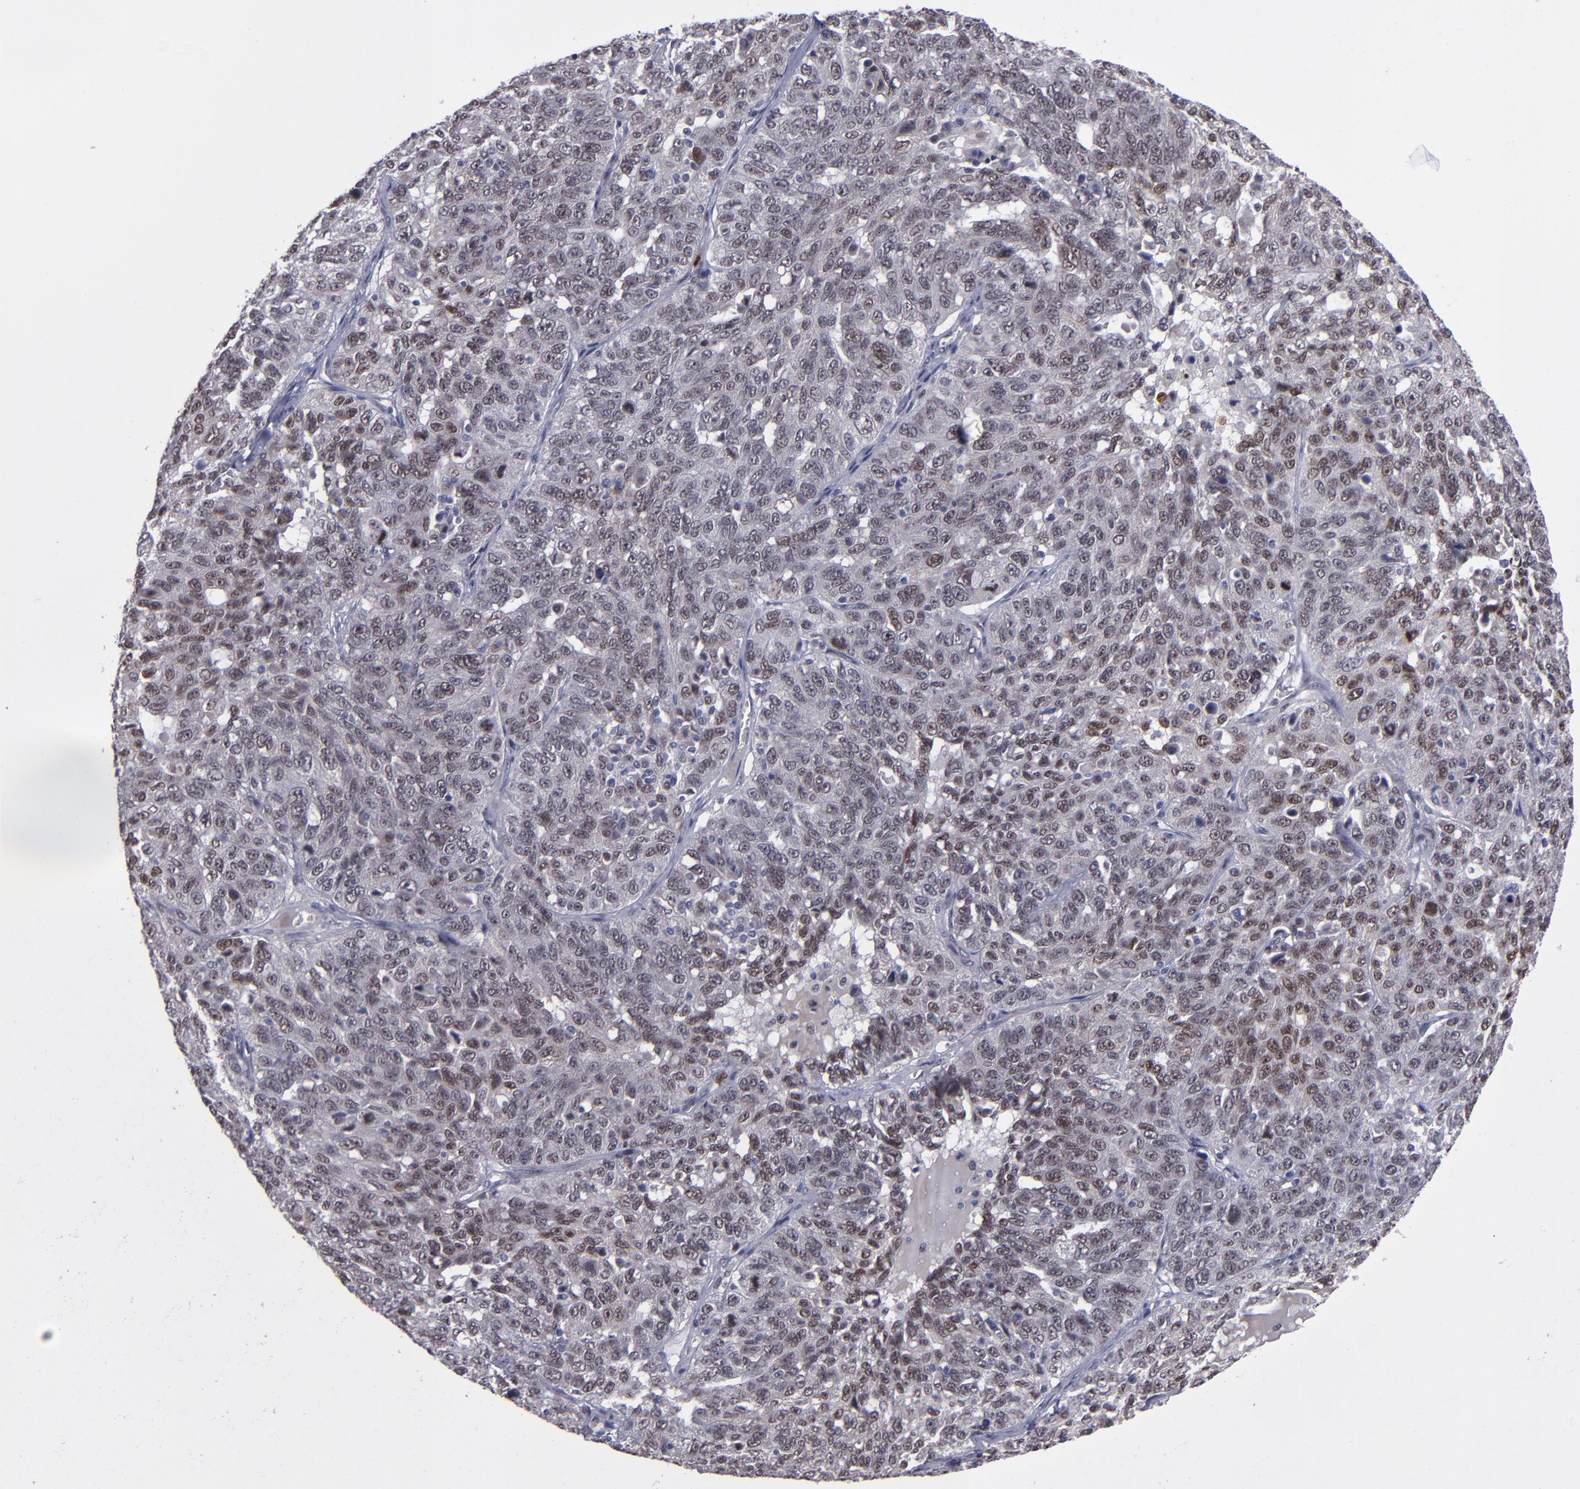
{"staining": {"intensity": "weak", "quantity": "<25%", "location": "nuclear"}, "tissue": "ovarian cancer", "cell_type": "Tumor cells", "image_type": "cancer", "snomed": [{"axis": "morphology", "description": "Cystadenocarcinoma, serous, NOS"}, {"axis": "topography", "description": "Ovary"}], "caption": "This is an immunohistochemistry histopathology image of ovarian cancer. There is no expression in tumor cells.", "gene": "RREB1", "patient": {"sex": "female", "age": 71}}